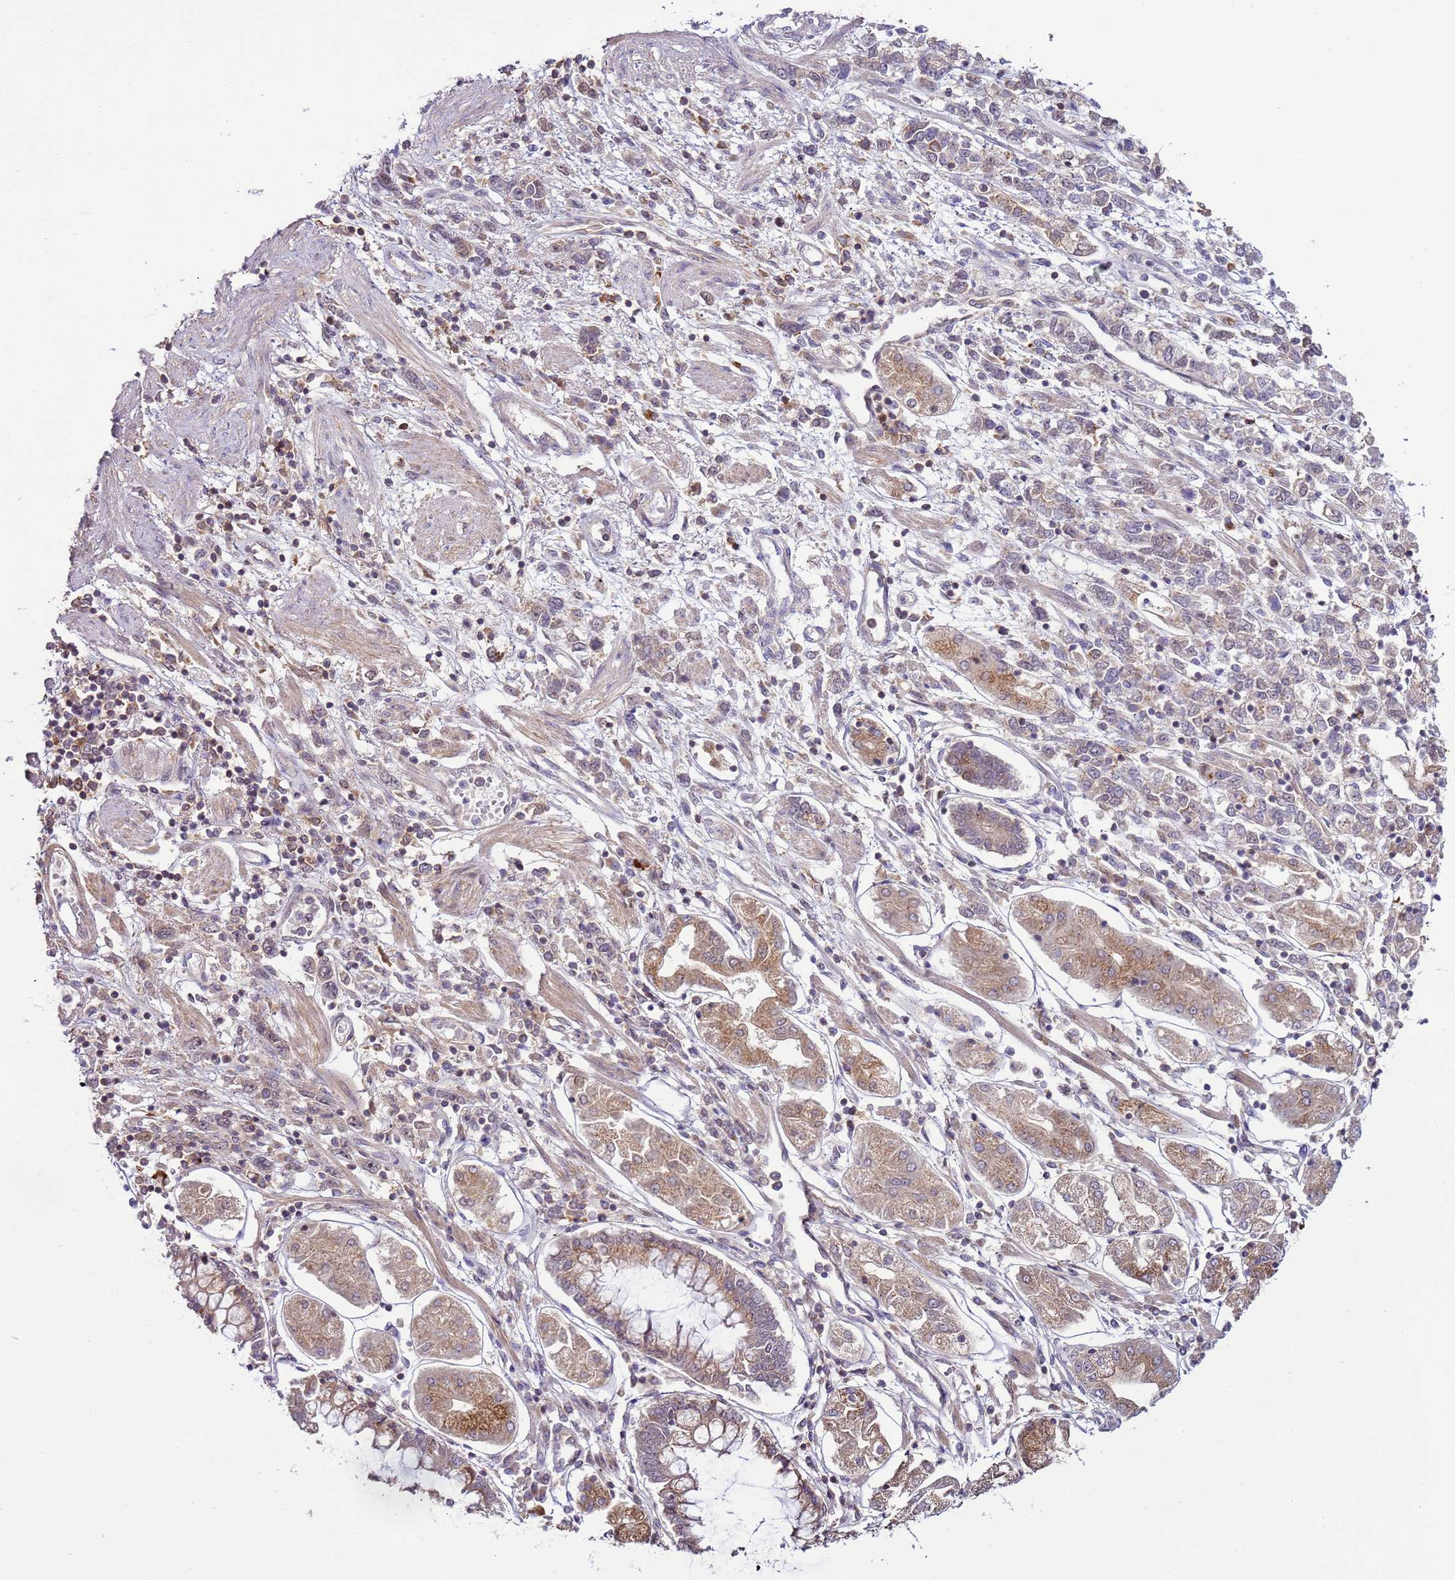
{"staining": {"intensity": "negative", "quantity": "none", "location": "none"}, "tissue": "stomach cancer", "cell_type": "Tumor cells", "image_type": "cancer", "snomed": [{"axis": "morphology", "description": "Adenocarcinoma, NOS"}, {"axis": "topography", "description": "Stomach"}], "caption": "DAB (3,3'-diaminobenzidine) immunohistochemical staining of human adenocarcinoma (stomach) displays no significant expression in tumor cells.", "gene": "ZNF624", "patient": {"sex": "female", "age": 76}}